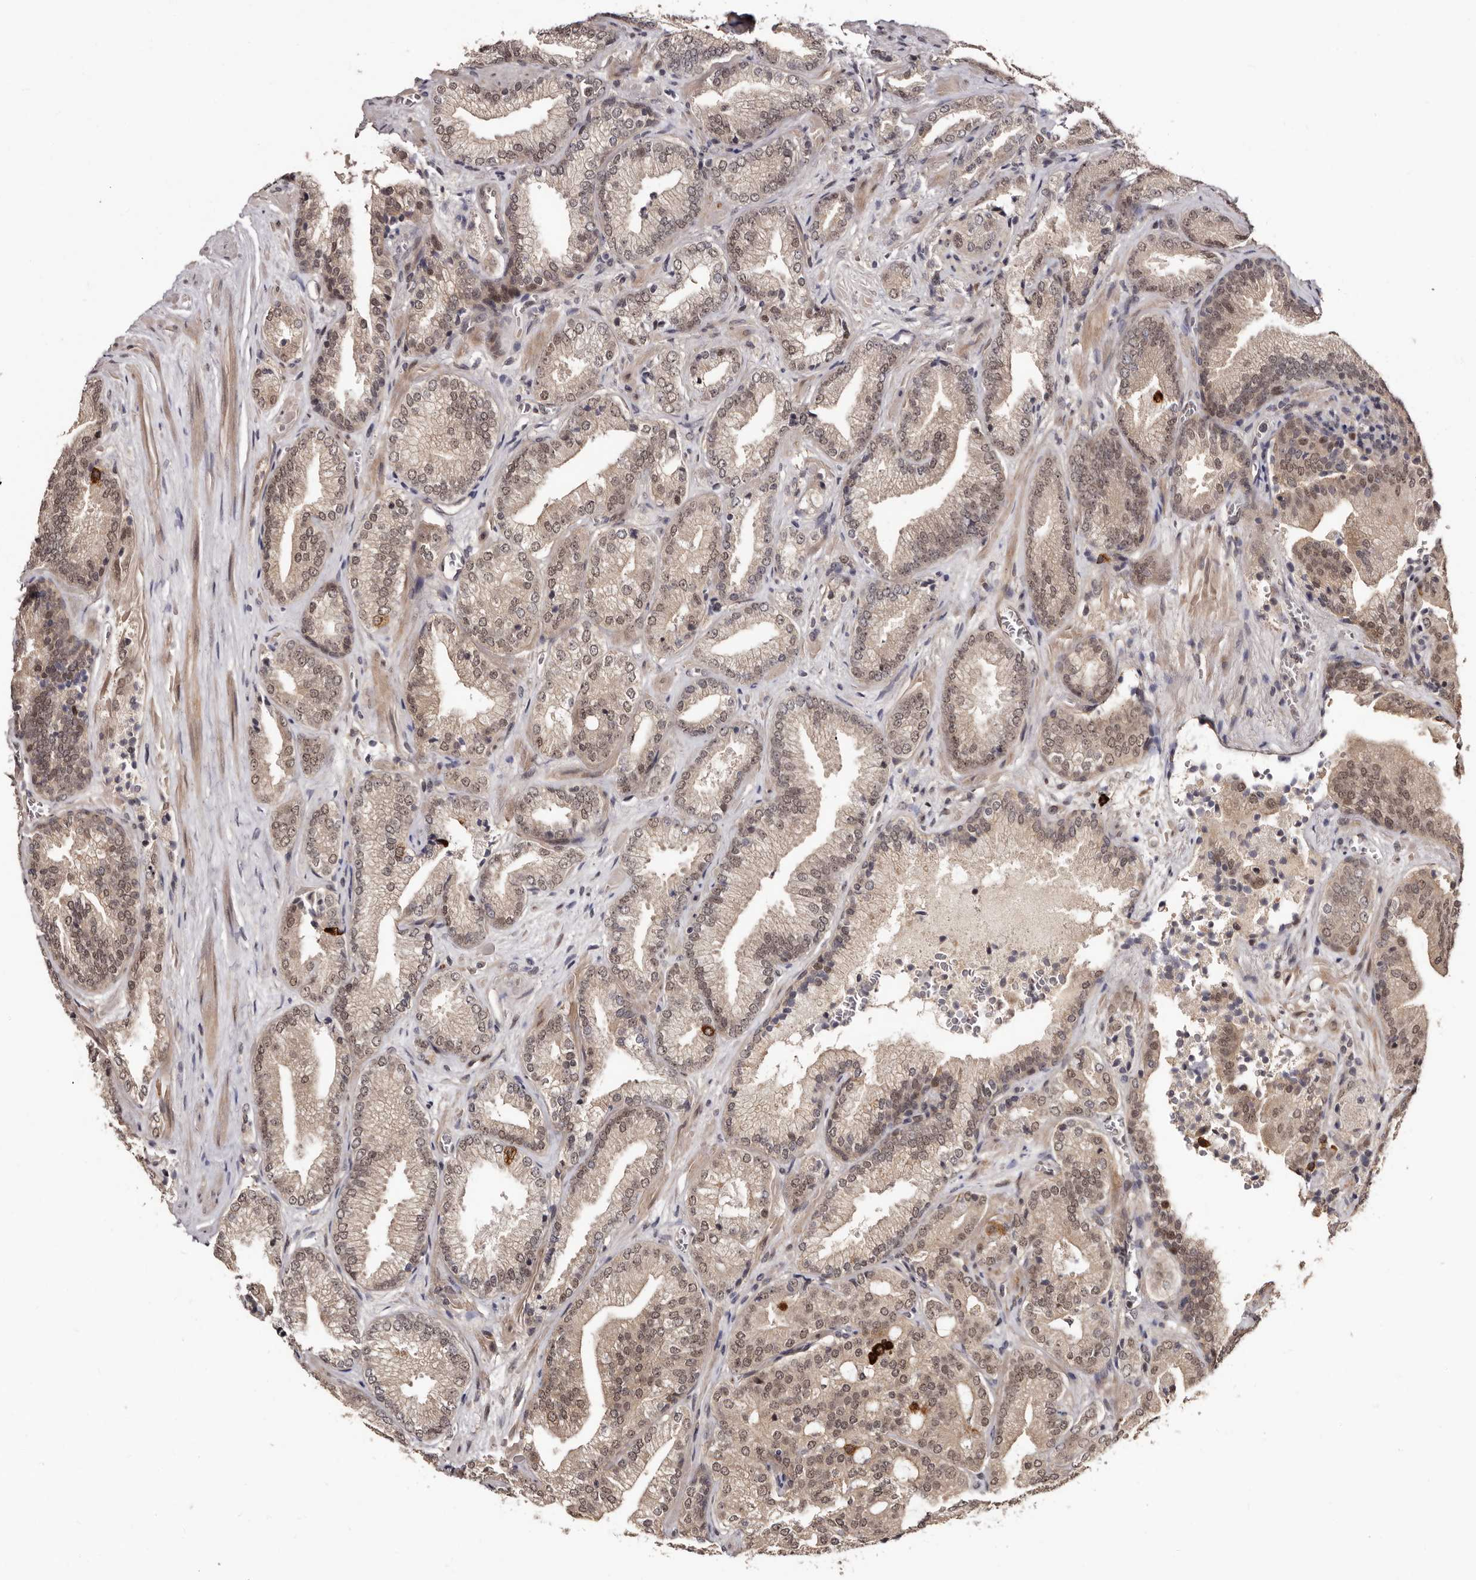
{"staining": {"intensity": "weak", "quantity": ">75%", "location": "cytoplasmic/membranous,nuclear"}, "tissue": "prostate cancer", "cell_type": "Tumor cells", "image_type": "cancer", "snomed": [{"axis": "morphology", "description": "Adenocarcinoma, Low grade"}, {"axis": "topography", "description": "Prostate"}], "caption": "Tumor cells display weak cytoplasmic/membranous and nuclear expression in about >75% of cells in prostate cancer.", "gene": "TBC1D22B", "patient": {"sex": "male", "age": 62}}